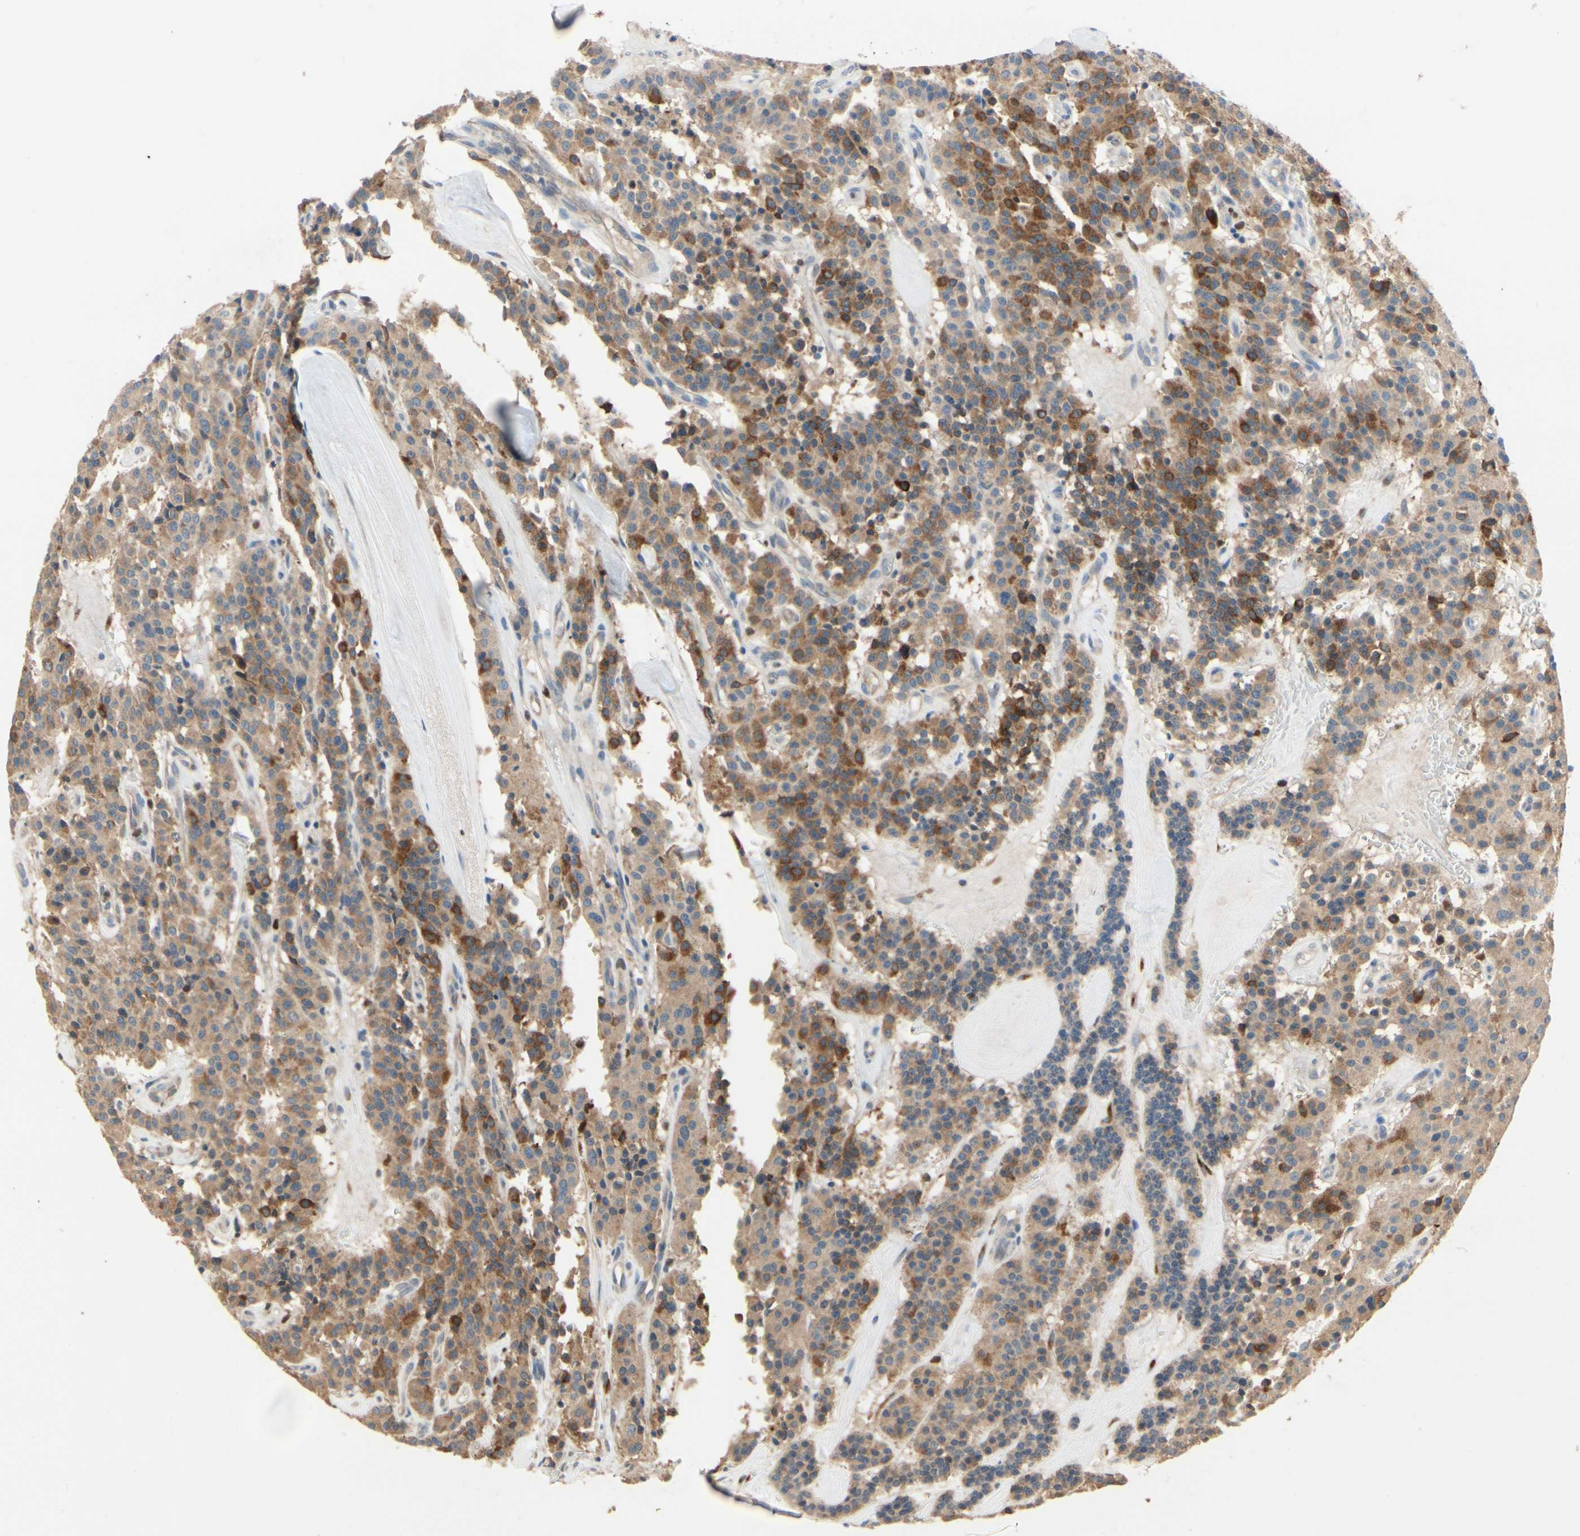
{"staining": {"intensity": "strong", "quantity": "25%-75%", "location": "cytoplasmic/membranous"}, "tissue": "carcinoid", "cell_type": "Tumor cells", "image_type": "cancer", "snomed": [{"axis": "morphology", "description": "Carcinoid, malignant, NOS"}, {"axis": "topography", "description": "Lung"}], "caption": "Human carcinoid stained with a brown dye demonstrates strong cytoplasmic/membranous positive expression in approximately 25%-75% of tumor cells.", "gene": "CGREF1", "patient": {"sex": "male", "age": 30}}